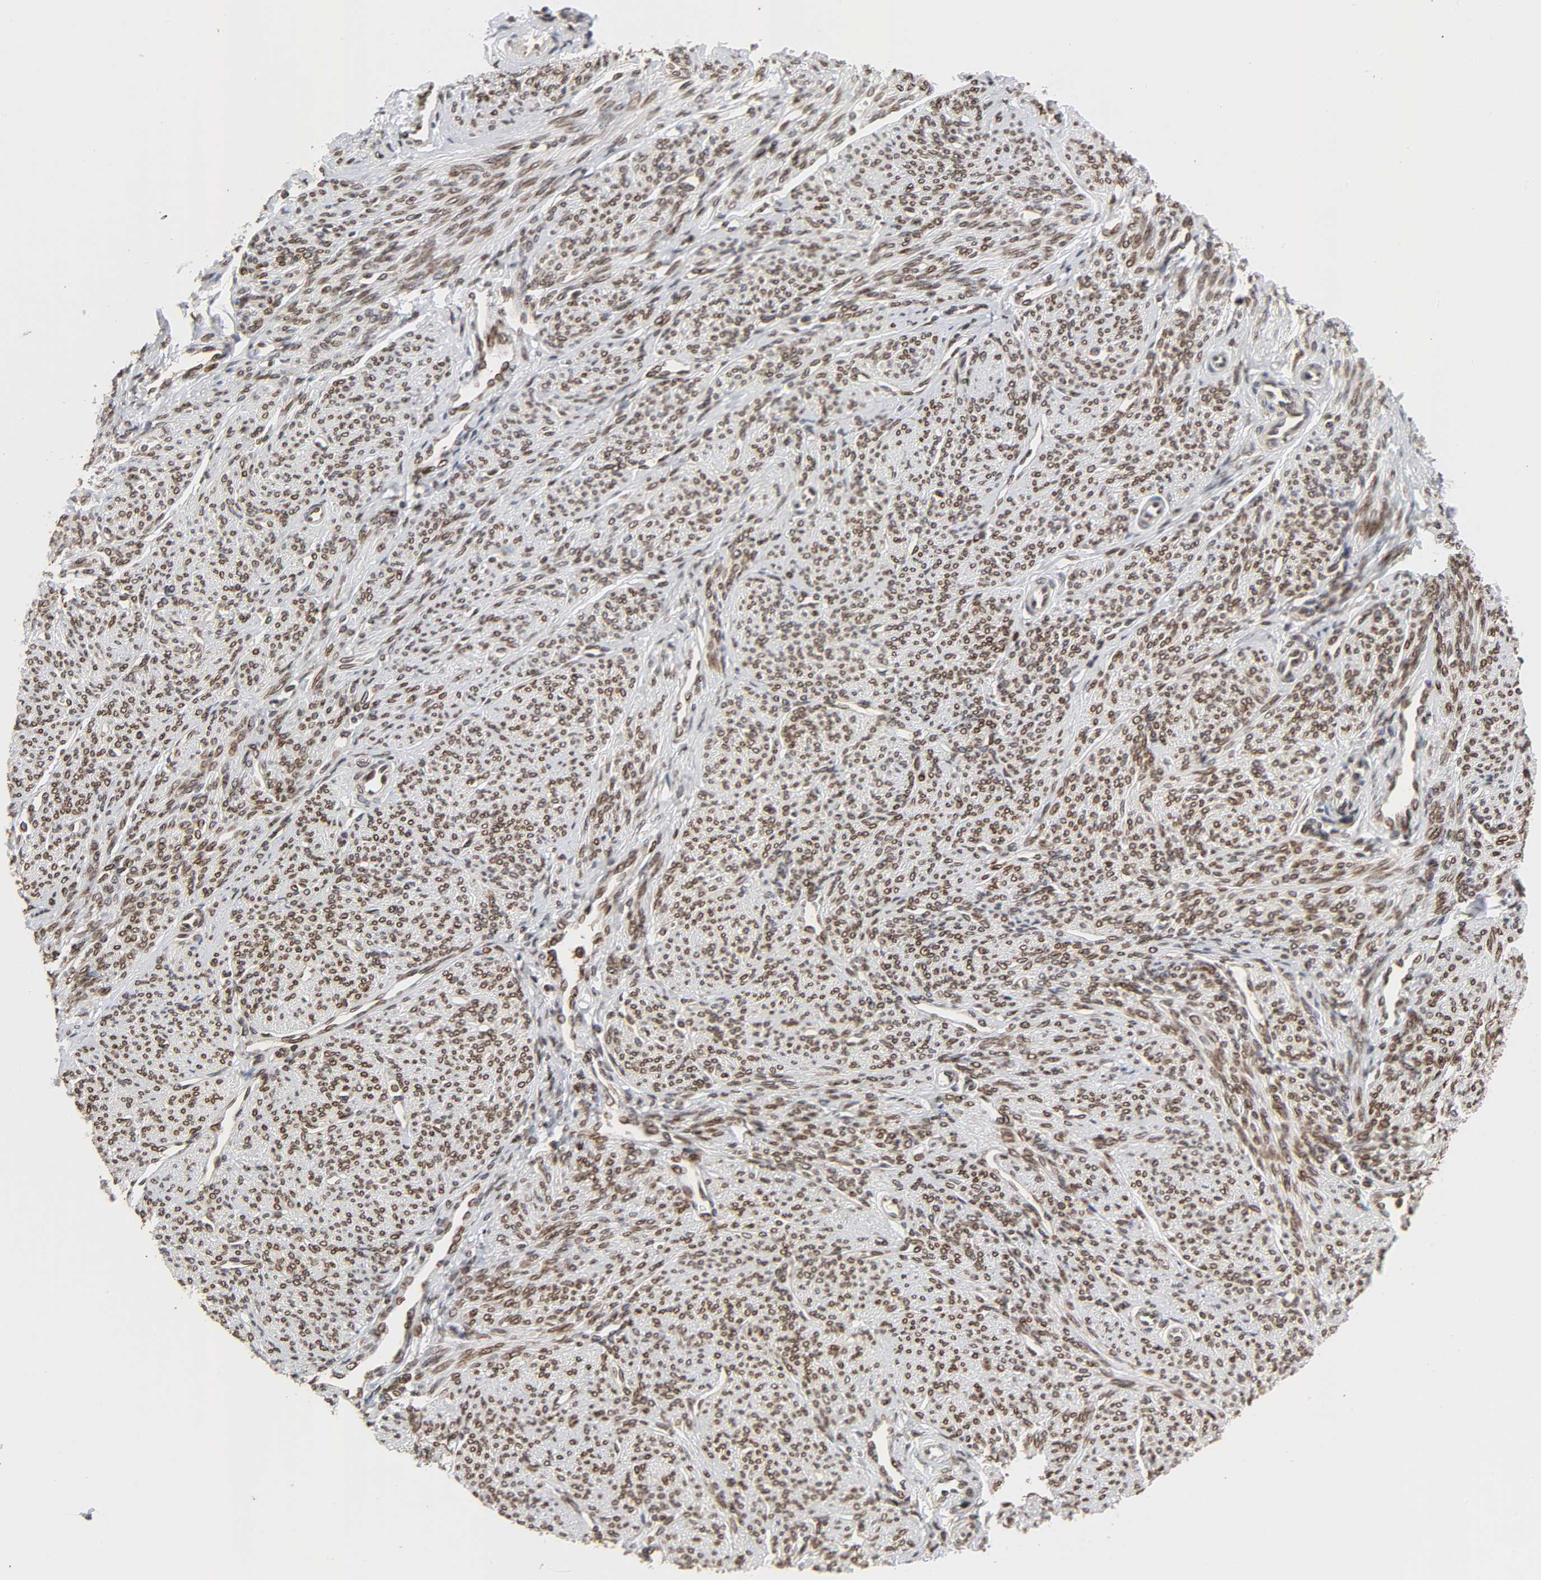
{"staining": {"intensity": "moderate", "quantity": ">75%", "location": "cytoplasmic/membranous,nuclear"}, "tissue": "smooth muscle", "cell_type": "Smooth muscle cells", "image_type": "normal", "snomed": [{"axis": "morphology", "description": "Normal tissue, NOS"}, {"axis": "topography", "description": "Cervix"}, {"axis": "topography", "description": "Endometrium"}], "caption": "A high-resolution micrograph shows immunohistochemistry staining of normal smooth muscle, which displays moderate cytoplasmic/membranous,nuclear staining in approximately >75% of smooth muscle cells.", "gene": "RANGAP1", "patient": {"sex": "female", "age": 65}}